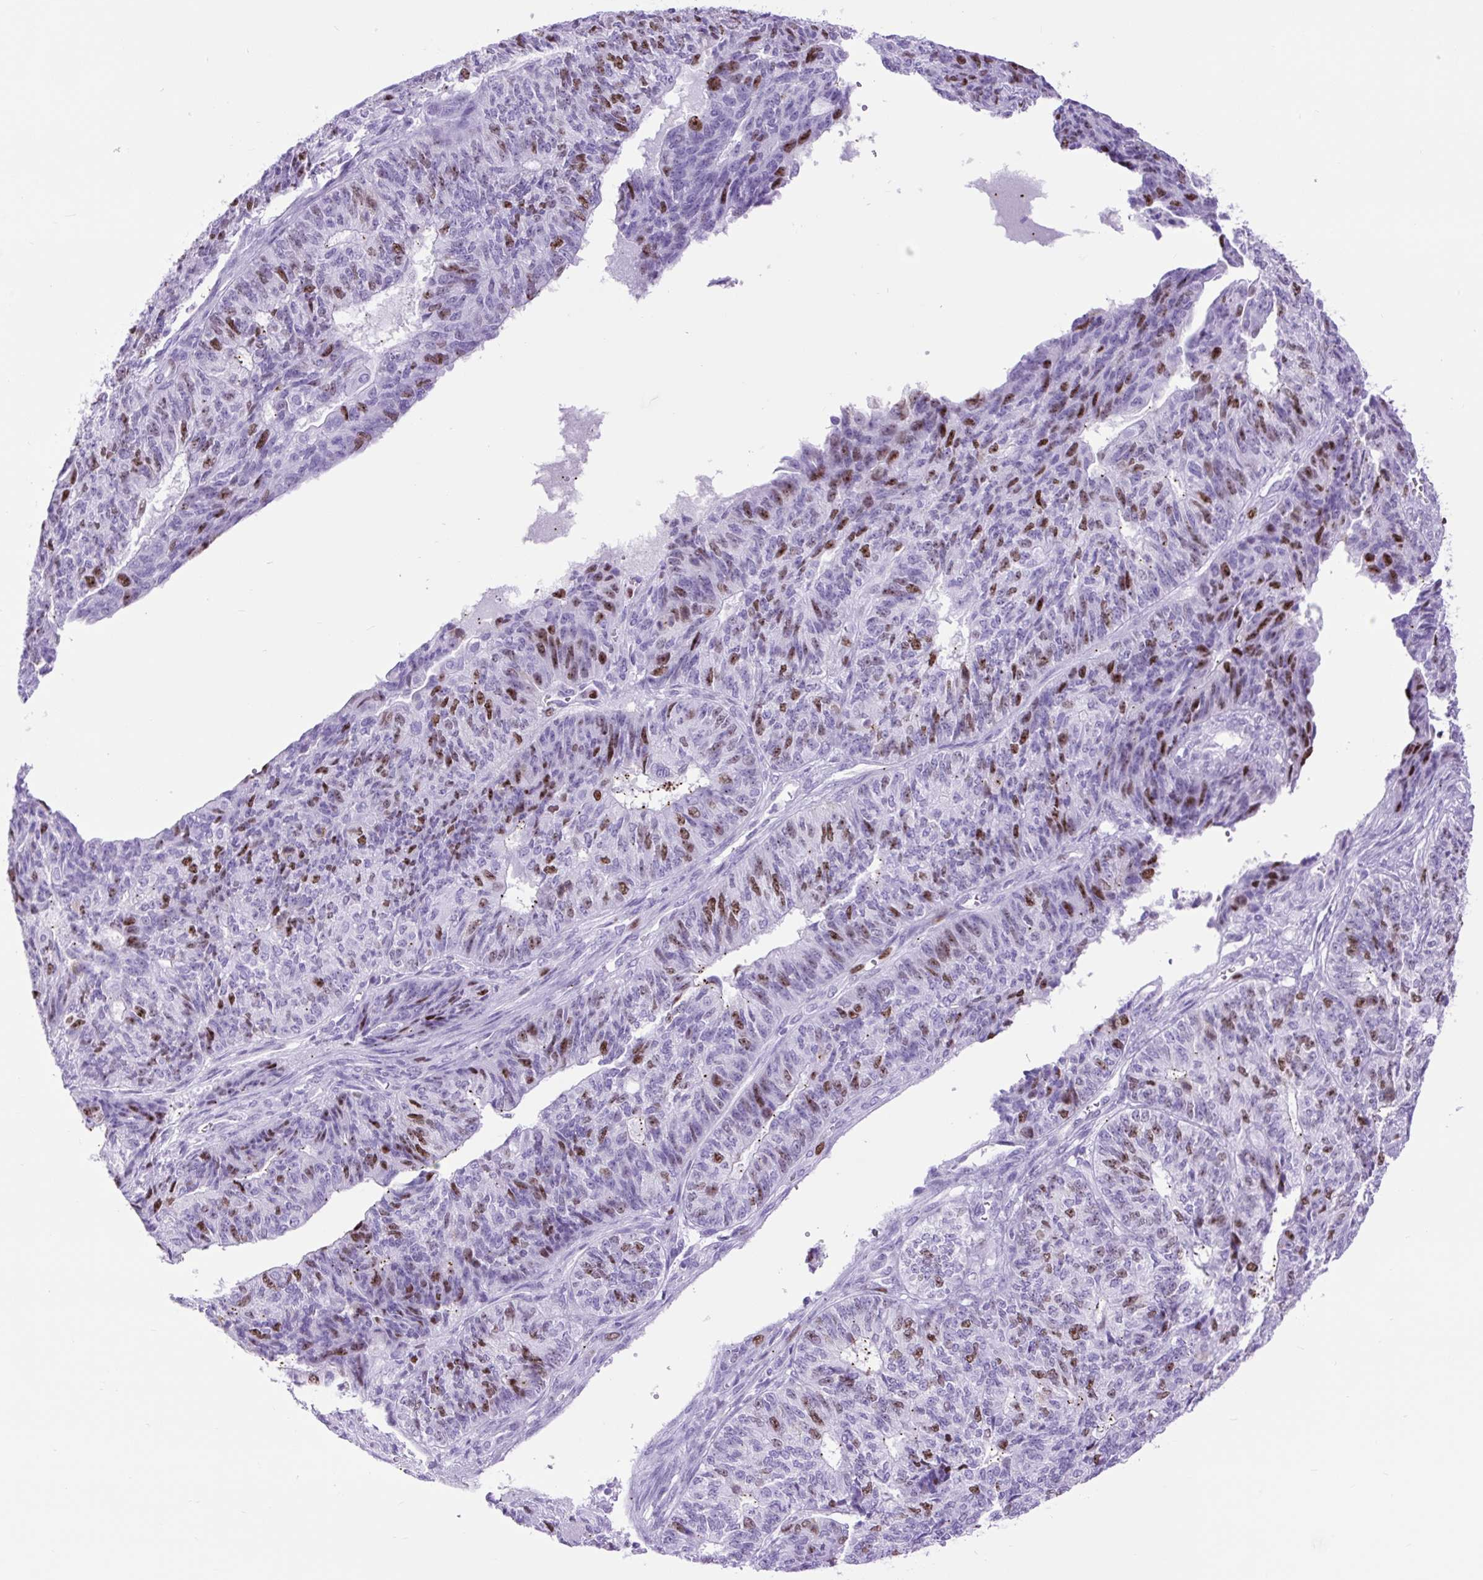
{"staining": {"intensity": "moderate", "quantity": "25%-75%", "location": "nuclear"}, "tissue": "endometrial cancer", "cell_type": "Tumor cells", "image_type": "cancer", "snomed": [{"axis": "morphology", "description": "Adenocarcinoma, NOS"}, {"axis": "topography", "description": "Endometrium"}], "caption": "Immunohistochemical staining of endometrial cancer shows moderate nuclear protein expression in about 25%-75% of tumor cells.", "gene": "RACGAP1", "patient": {"sex": "female", "age": 32}}